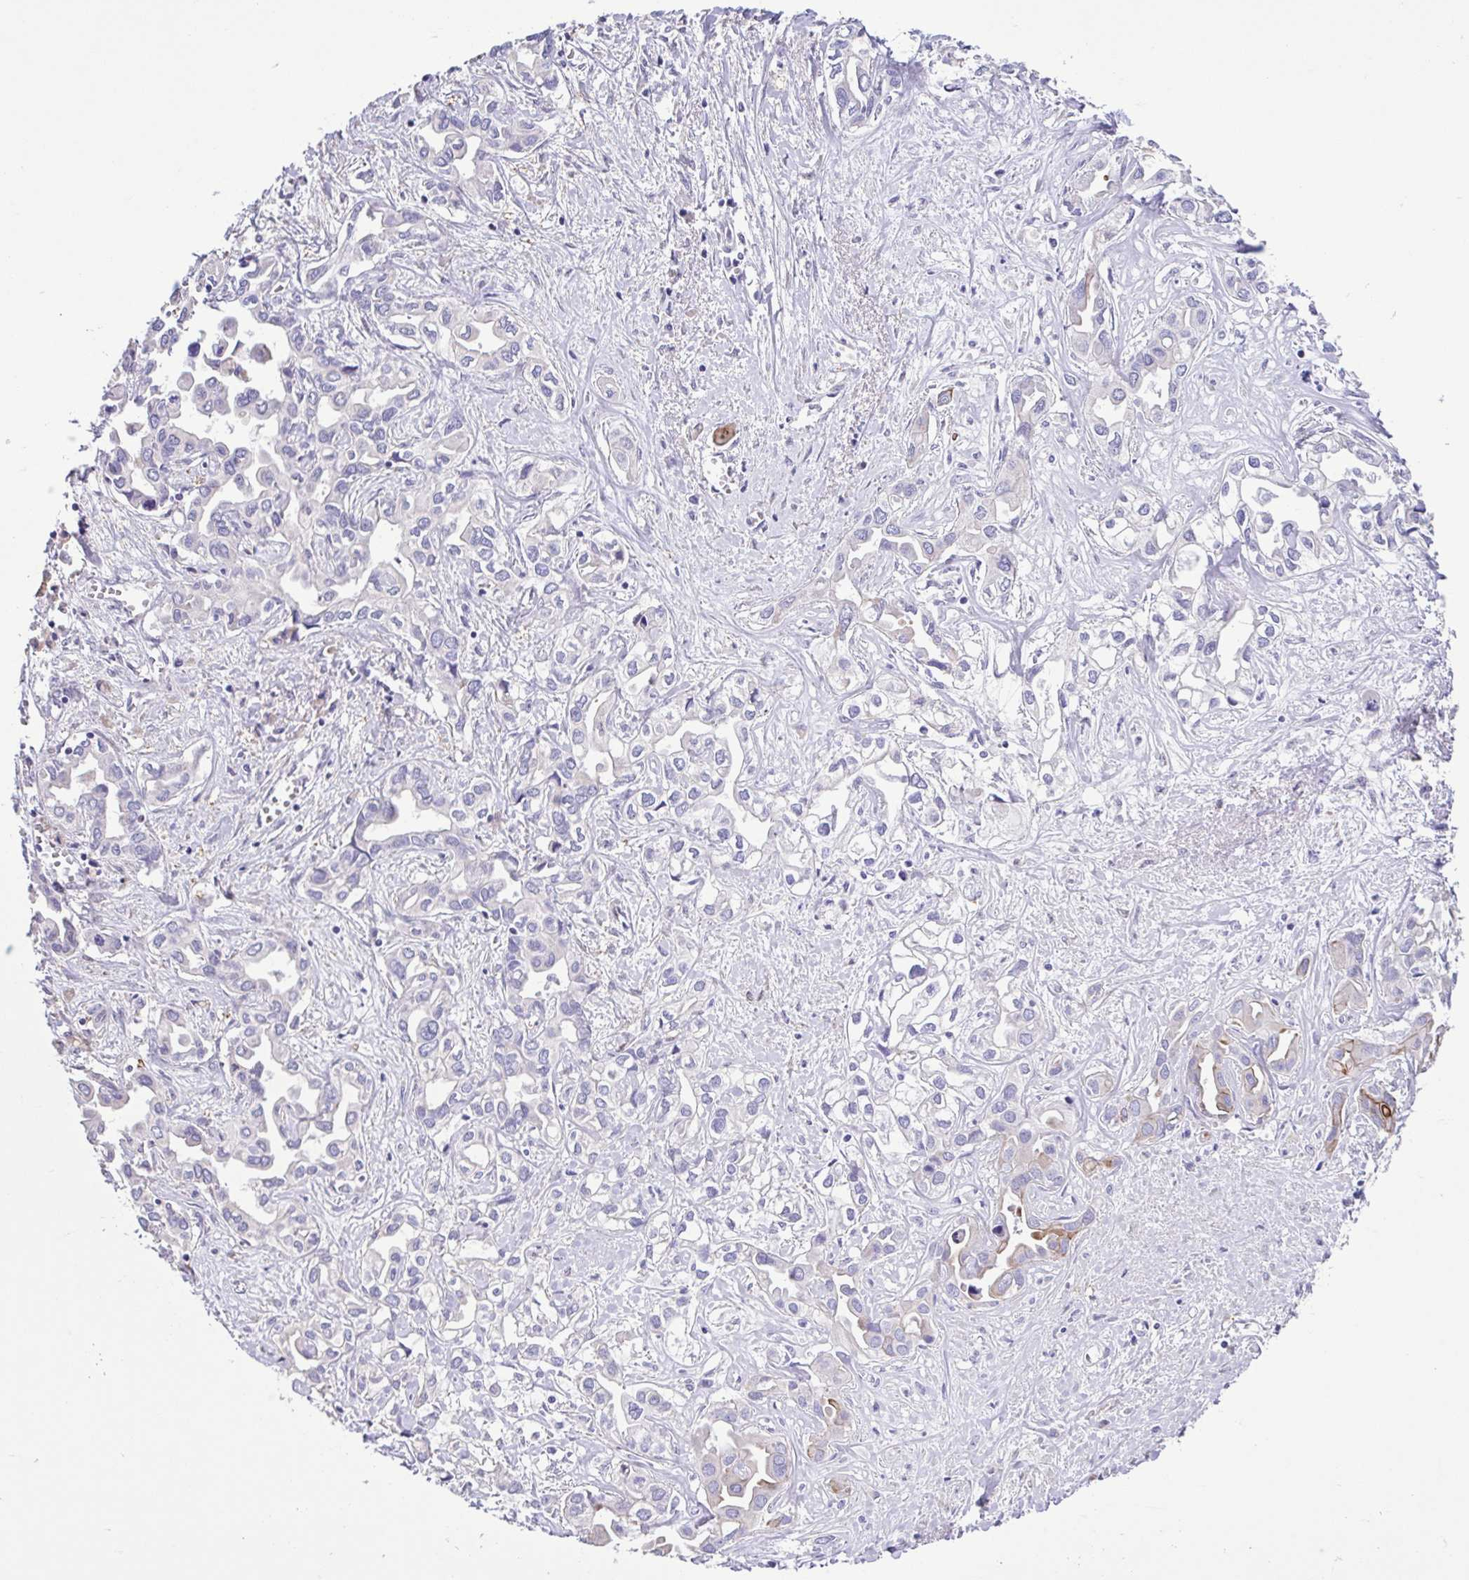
{"staining": {"intensity": "negative", "quantity": "none", "location": "none"}, "tissue": "liver cancer", "cell_type": "Tumor cells", "image_type": "cancer", "snomed": [{"axis": "morphology", "description": "Cholangiocarcinoma"}, {"axis": "topography", "description": "Liver"}], "caption": "Immunohistochemical staining of cholangiocarcinoma (liver) exhibits no significant staining in tumor cells. (Brightfield microscopy of DAB IHC at high magnification).", "gene": "PLA2G4E", "patient": {"sex": "female", "age": 64}}